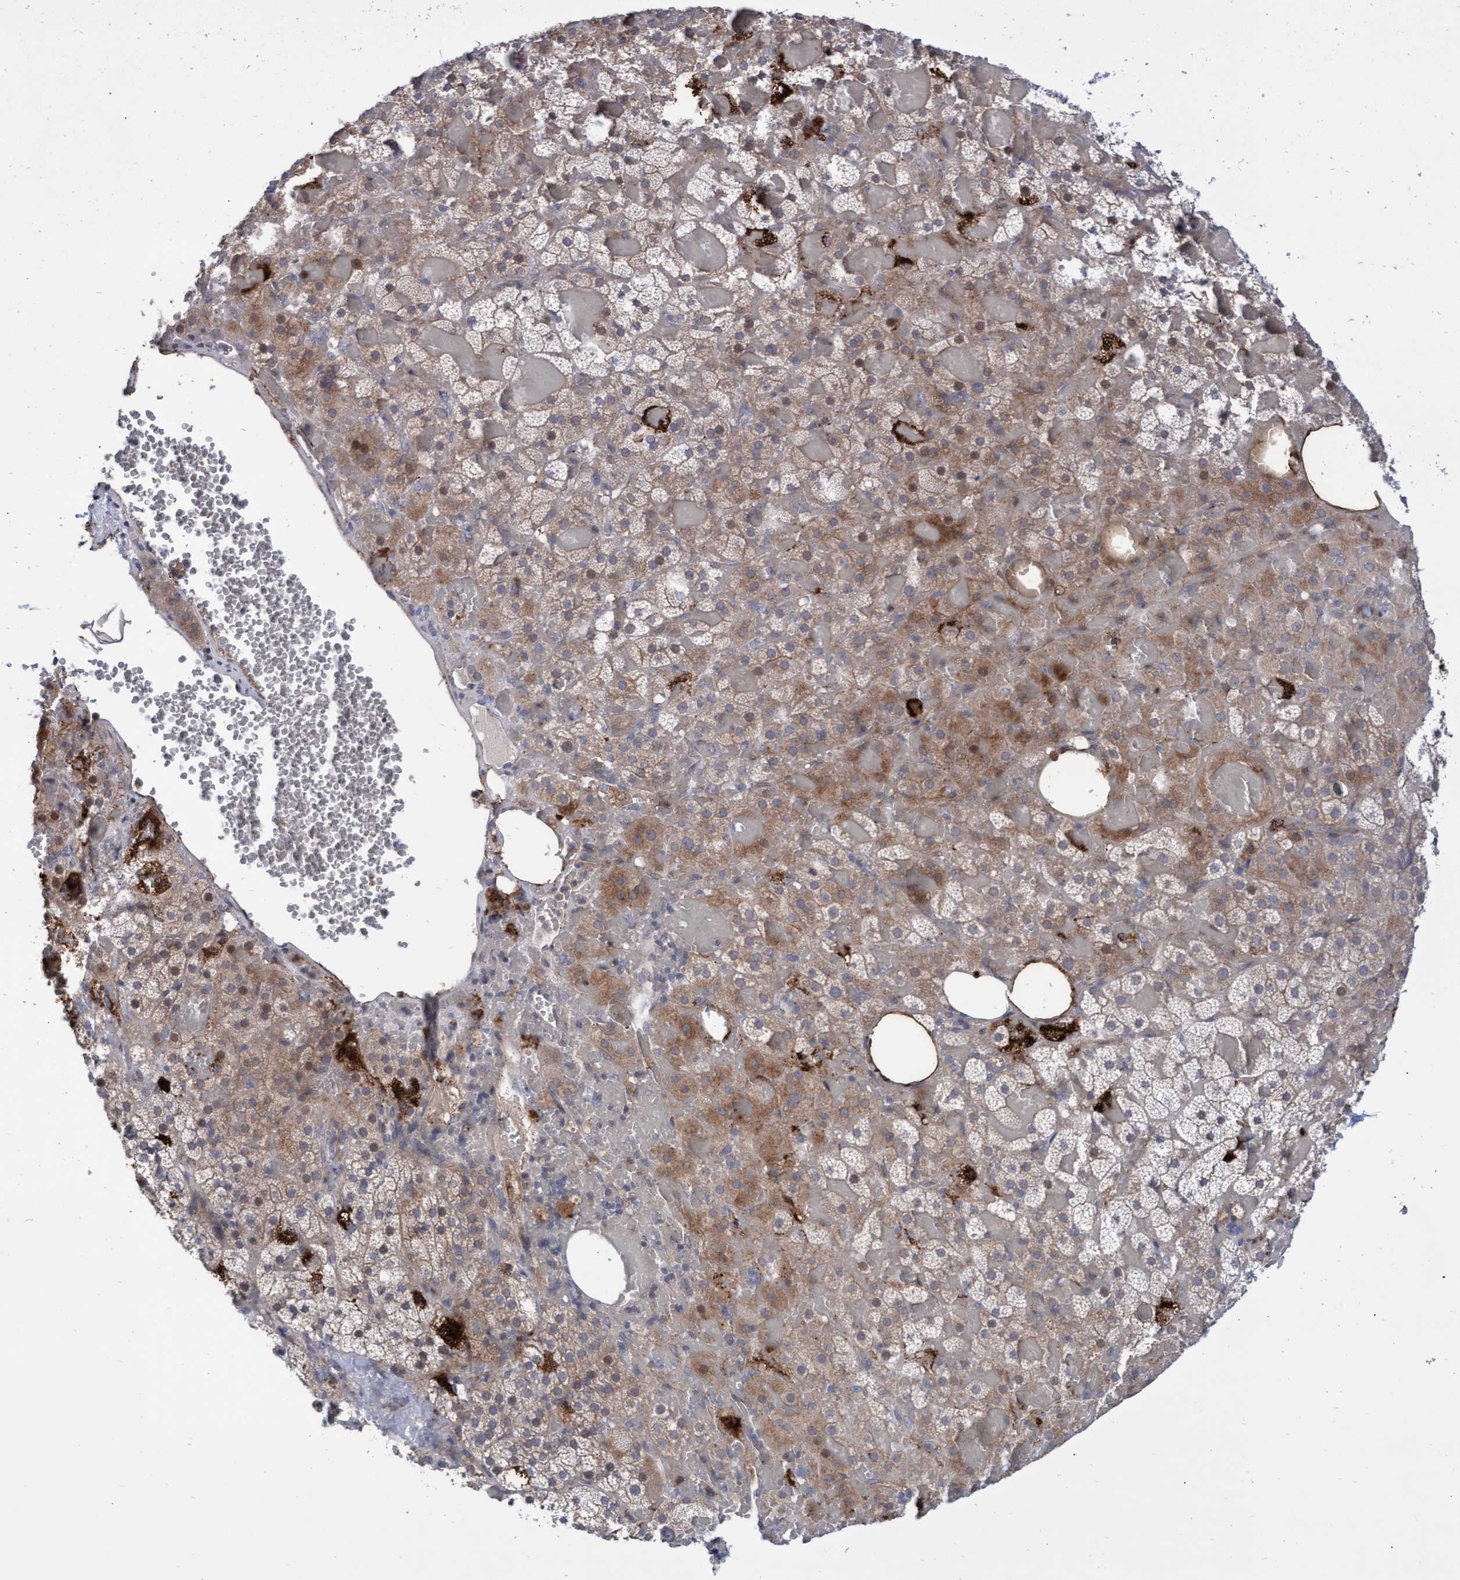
{"staining": {"intensity": "moderate", "quantity": "25%-75%", "location": "cytoplasmic/membranous"}, "tissue": "adrenal gland", "cell_type": "Glandular cells", "image_type": "normal", "snomed": [{"axis": "morphology", "description": "Normal tissue, NOS"}, {"axis": "topography", "description": "Adrenal gland"}], "caption": "Glandular cells exhibit medium levels of moderate cytoplasmic/membranous expression in about 25%-75% of cells in benign human adrenal gland.", "gene": "ABCF2", "patient": {"sex": "female", "age": 59}}